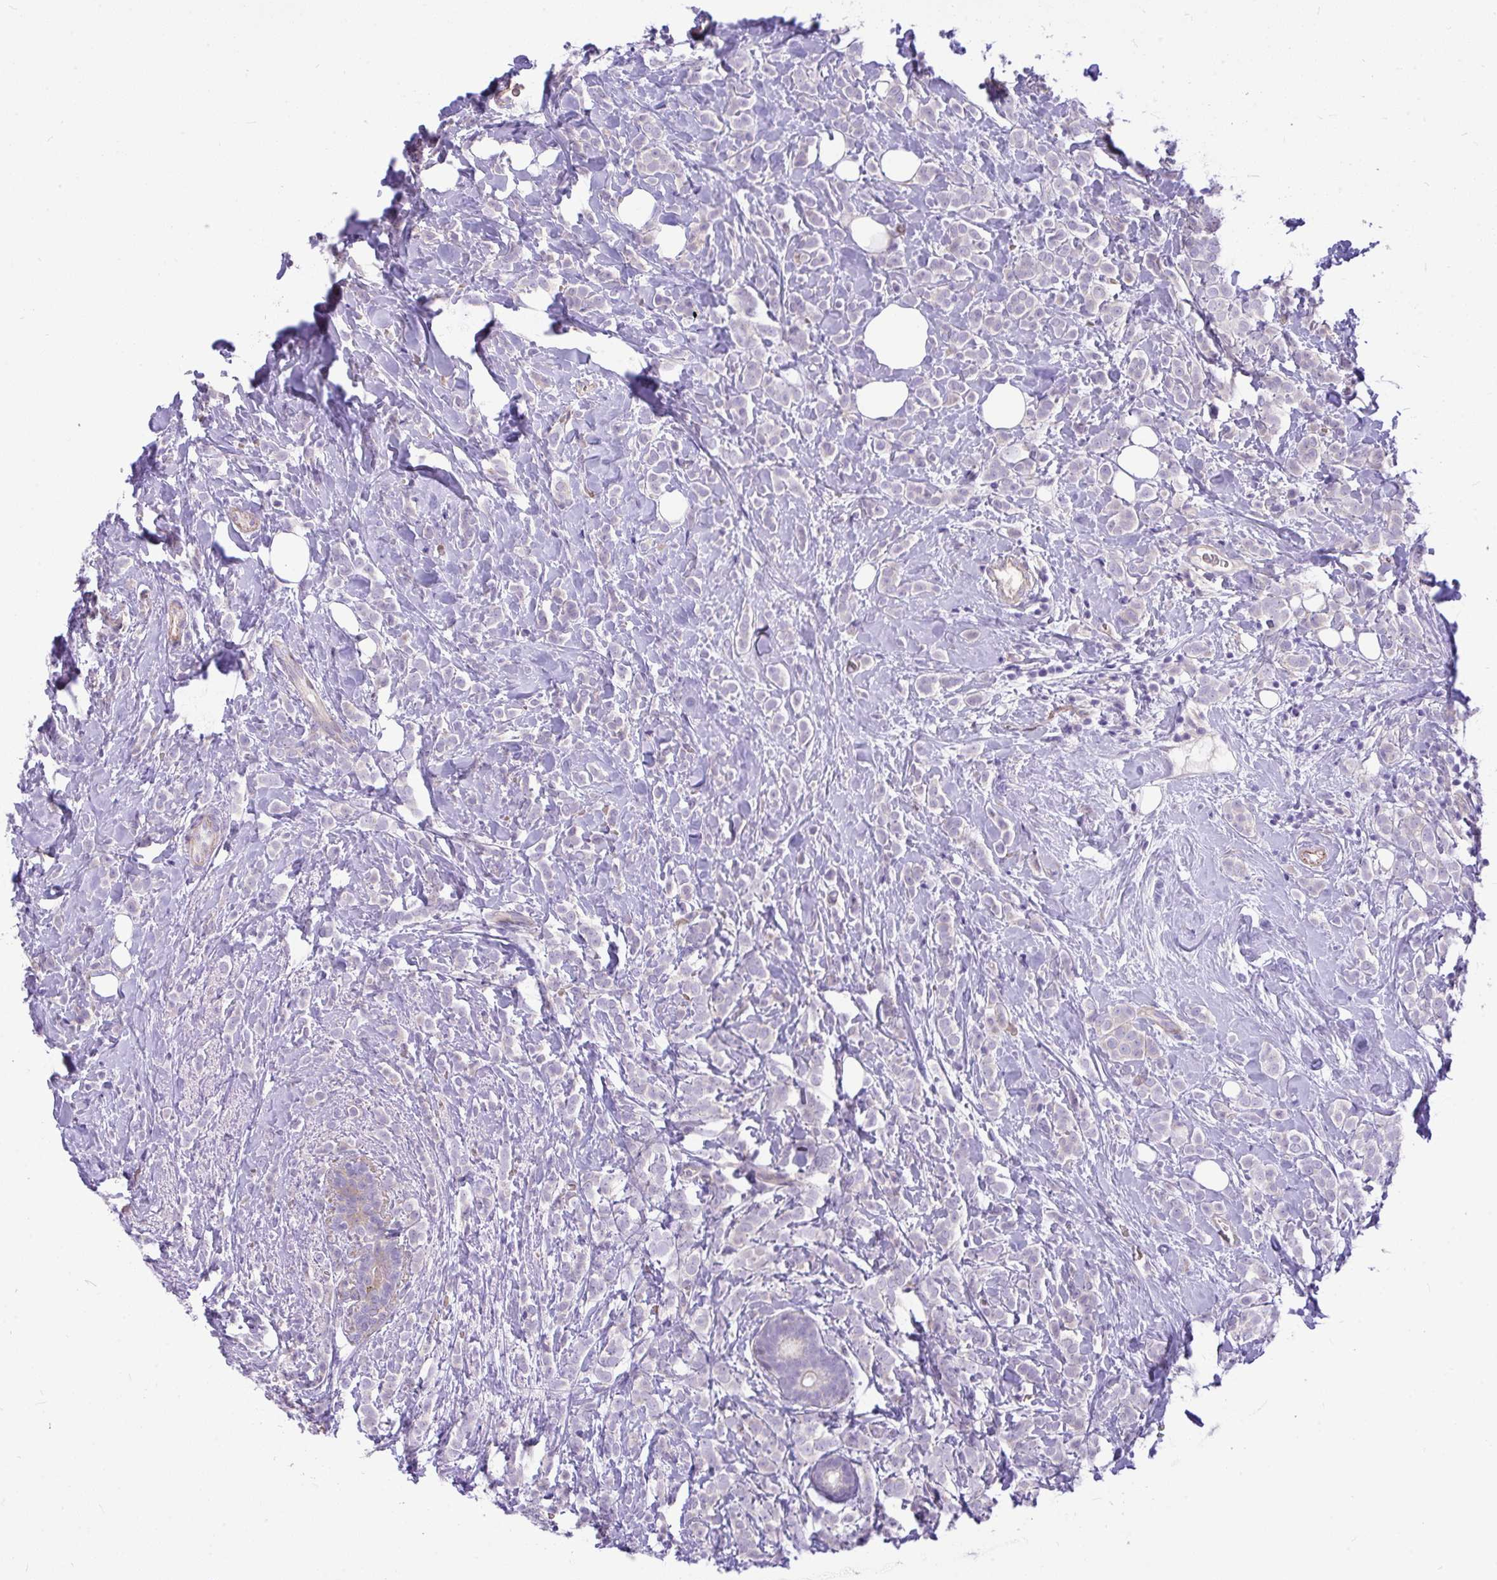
{"staining": {"intensity": "negative", "quantity": "none", "location": "none"}, "tissue": "breast cancer", "cell_type": "Tumor cells", "image_type": "cancer", "snomed": [{"axis": "morphology", "description": "Lobular carcinoma"}, {"axis": "topography", "description": "Breast"}], "caption": "Breast lobular carcinoma was stained to show a protein in brown. There is no significant expression in tumor cells.", "gene": "MOCS1", "patient": {"sex": "female", "age": 49}}